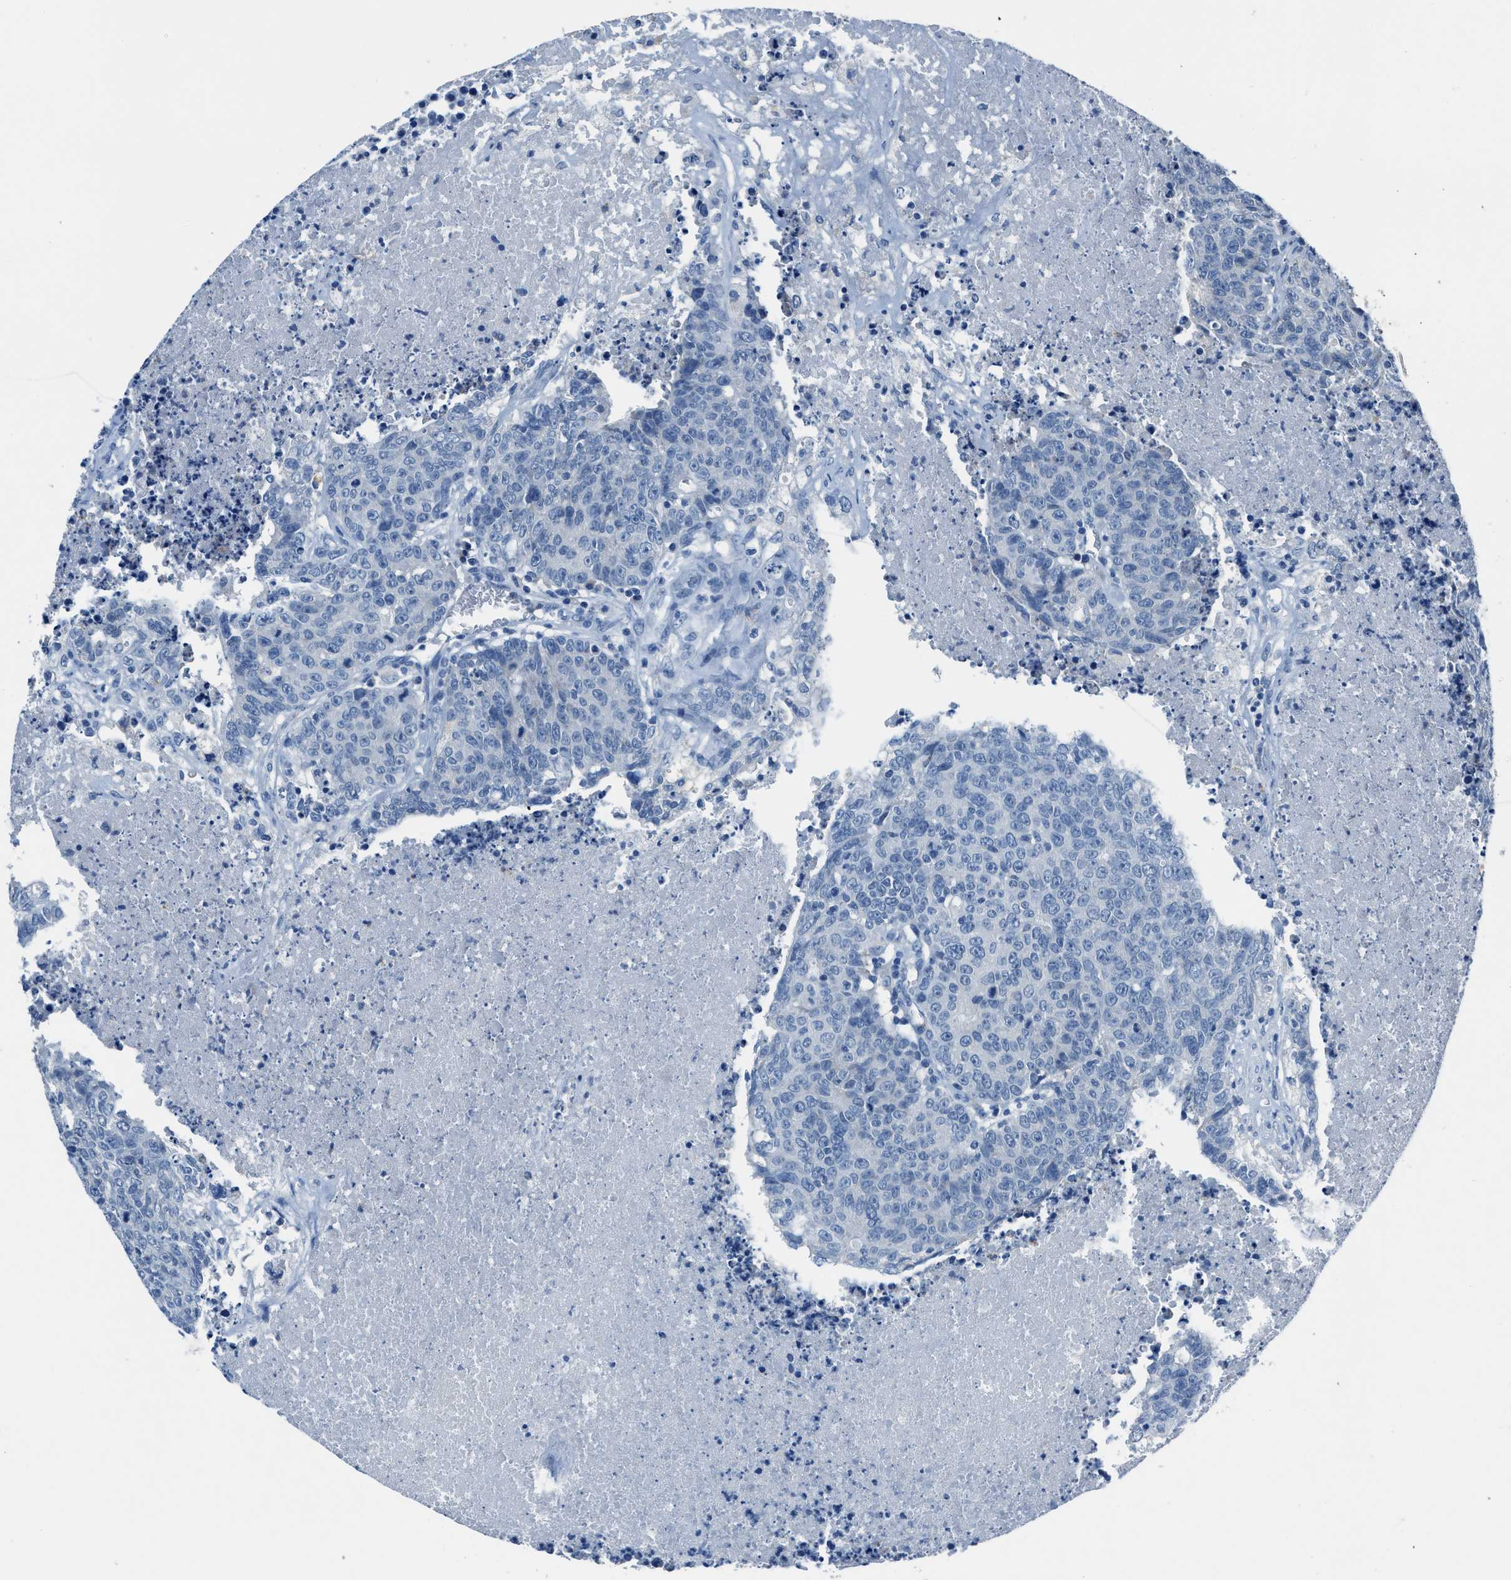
{"staining": {"intensity": "negative", "quantity": "none", "location": "none"}, "tissue": "colorectal cancer", "cell_type": "Tumor cells", "image_type": "cancer", "snomed": [{"axis": "morphology", "description": "Adenocarcinoma, NOS"}, {"axis": "topography", "description": "Colon"}], "caption": "Colorectal adenocarcinoma stained for a protein using immunohistochemistry (IHC) exhibits no staining tumor cells.", "gene": "ADAM2", "patient": {"sex": "female", "age": 53}}